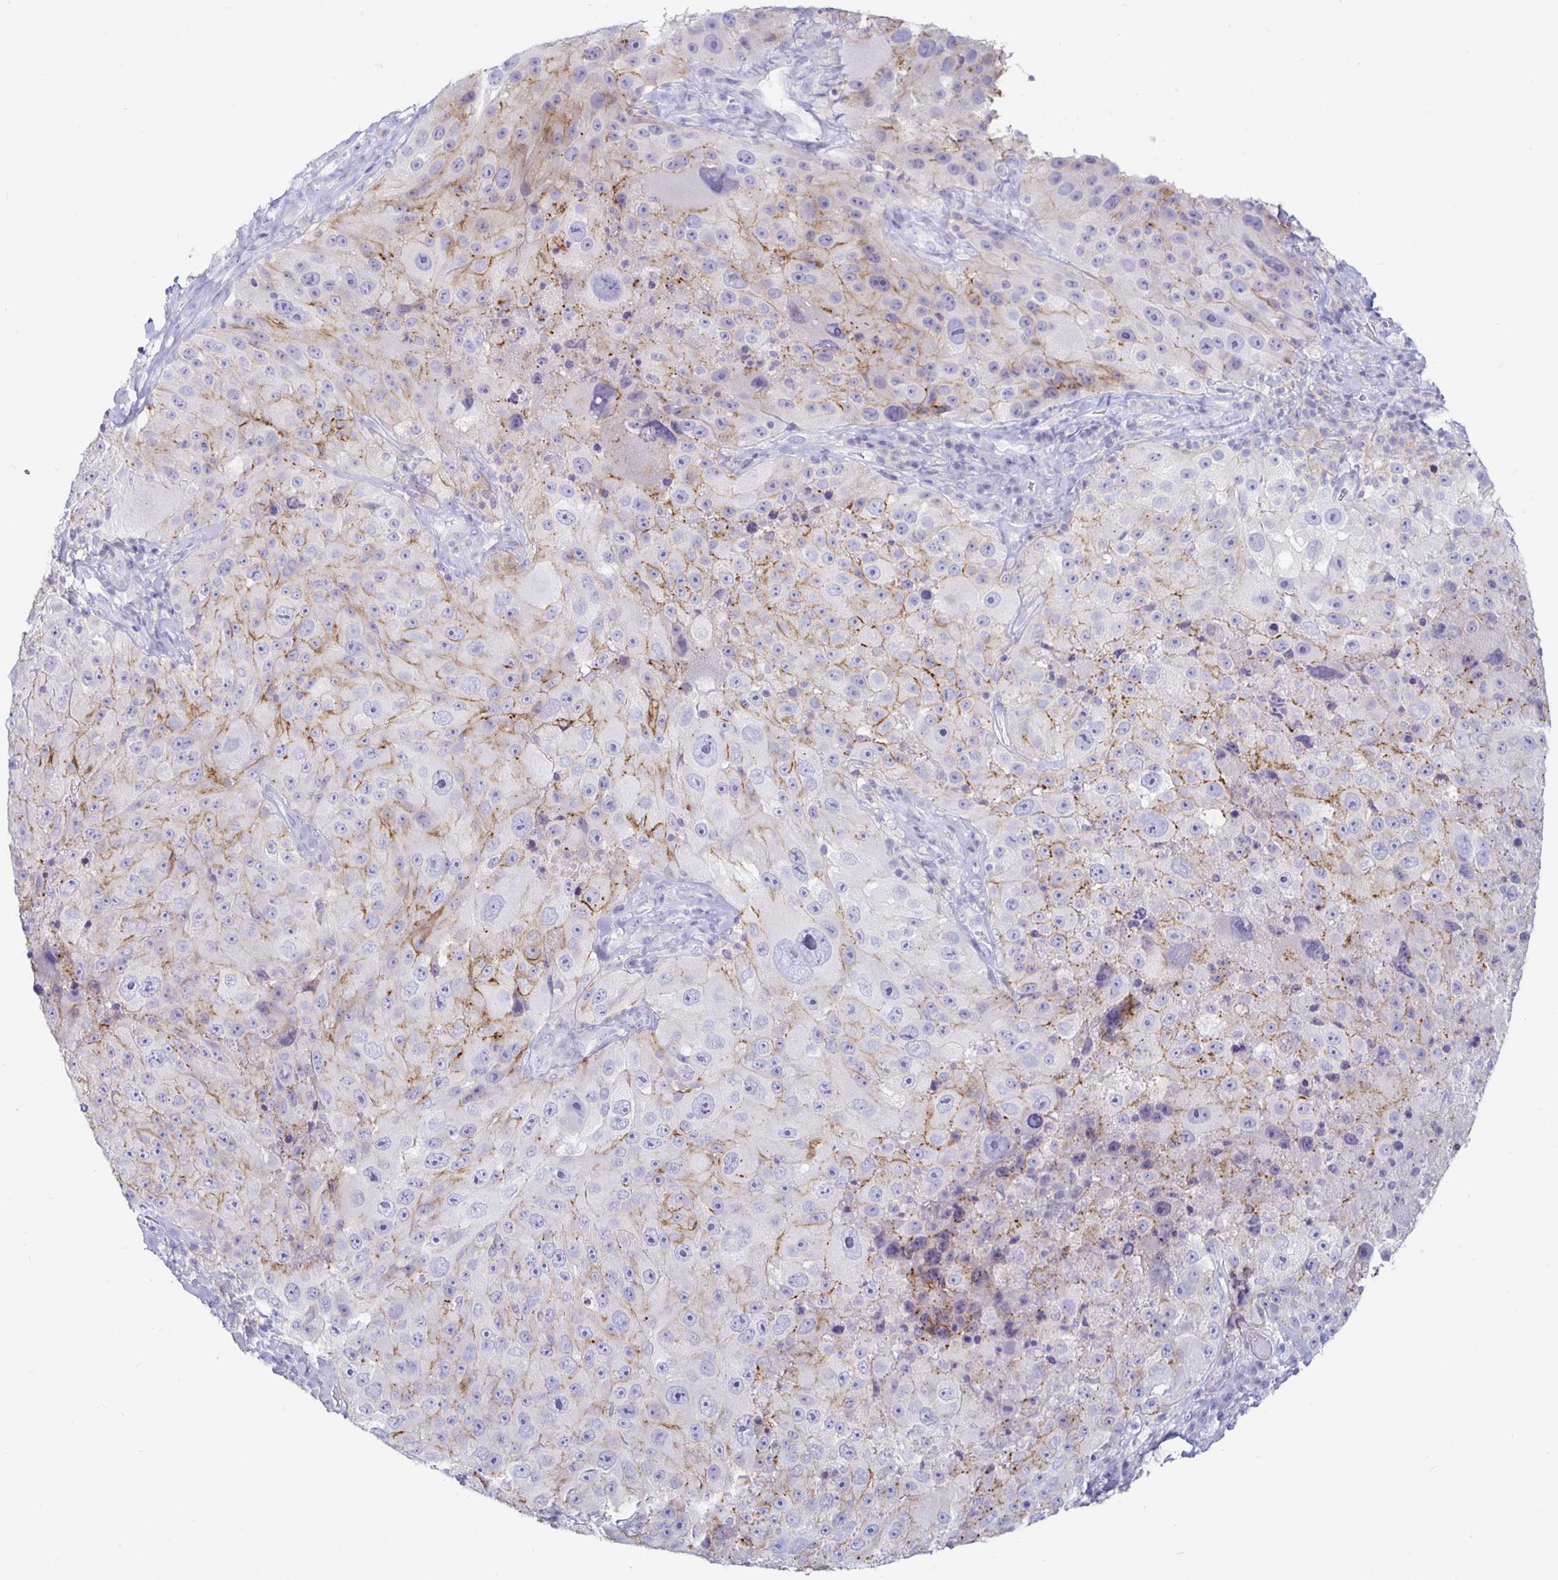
{"staining": {"intensity": "negative", "quantity": "none", "location": "none"}, "tissue": "melanoma", "cell_type": "Tumor cells", "image_type": "cancer", "snomed": [{"axis": "morphology", "description": "Malignant melanoma, Metastatic site"}, {"axis": "topography", "description": "Lymph node"}], "caption": "Immunohistochemistry image of malignant melanoma (metastatic site) stained for a protein (brown), which displays no staining in tumor cells.", "gene": "SIRPA", "patient": {"sex": "male", "age": 62}}